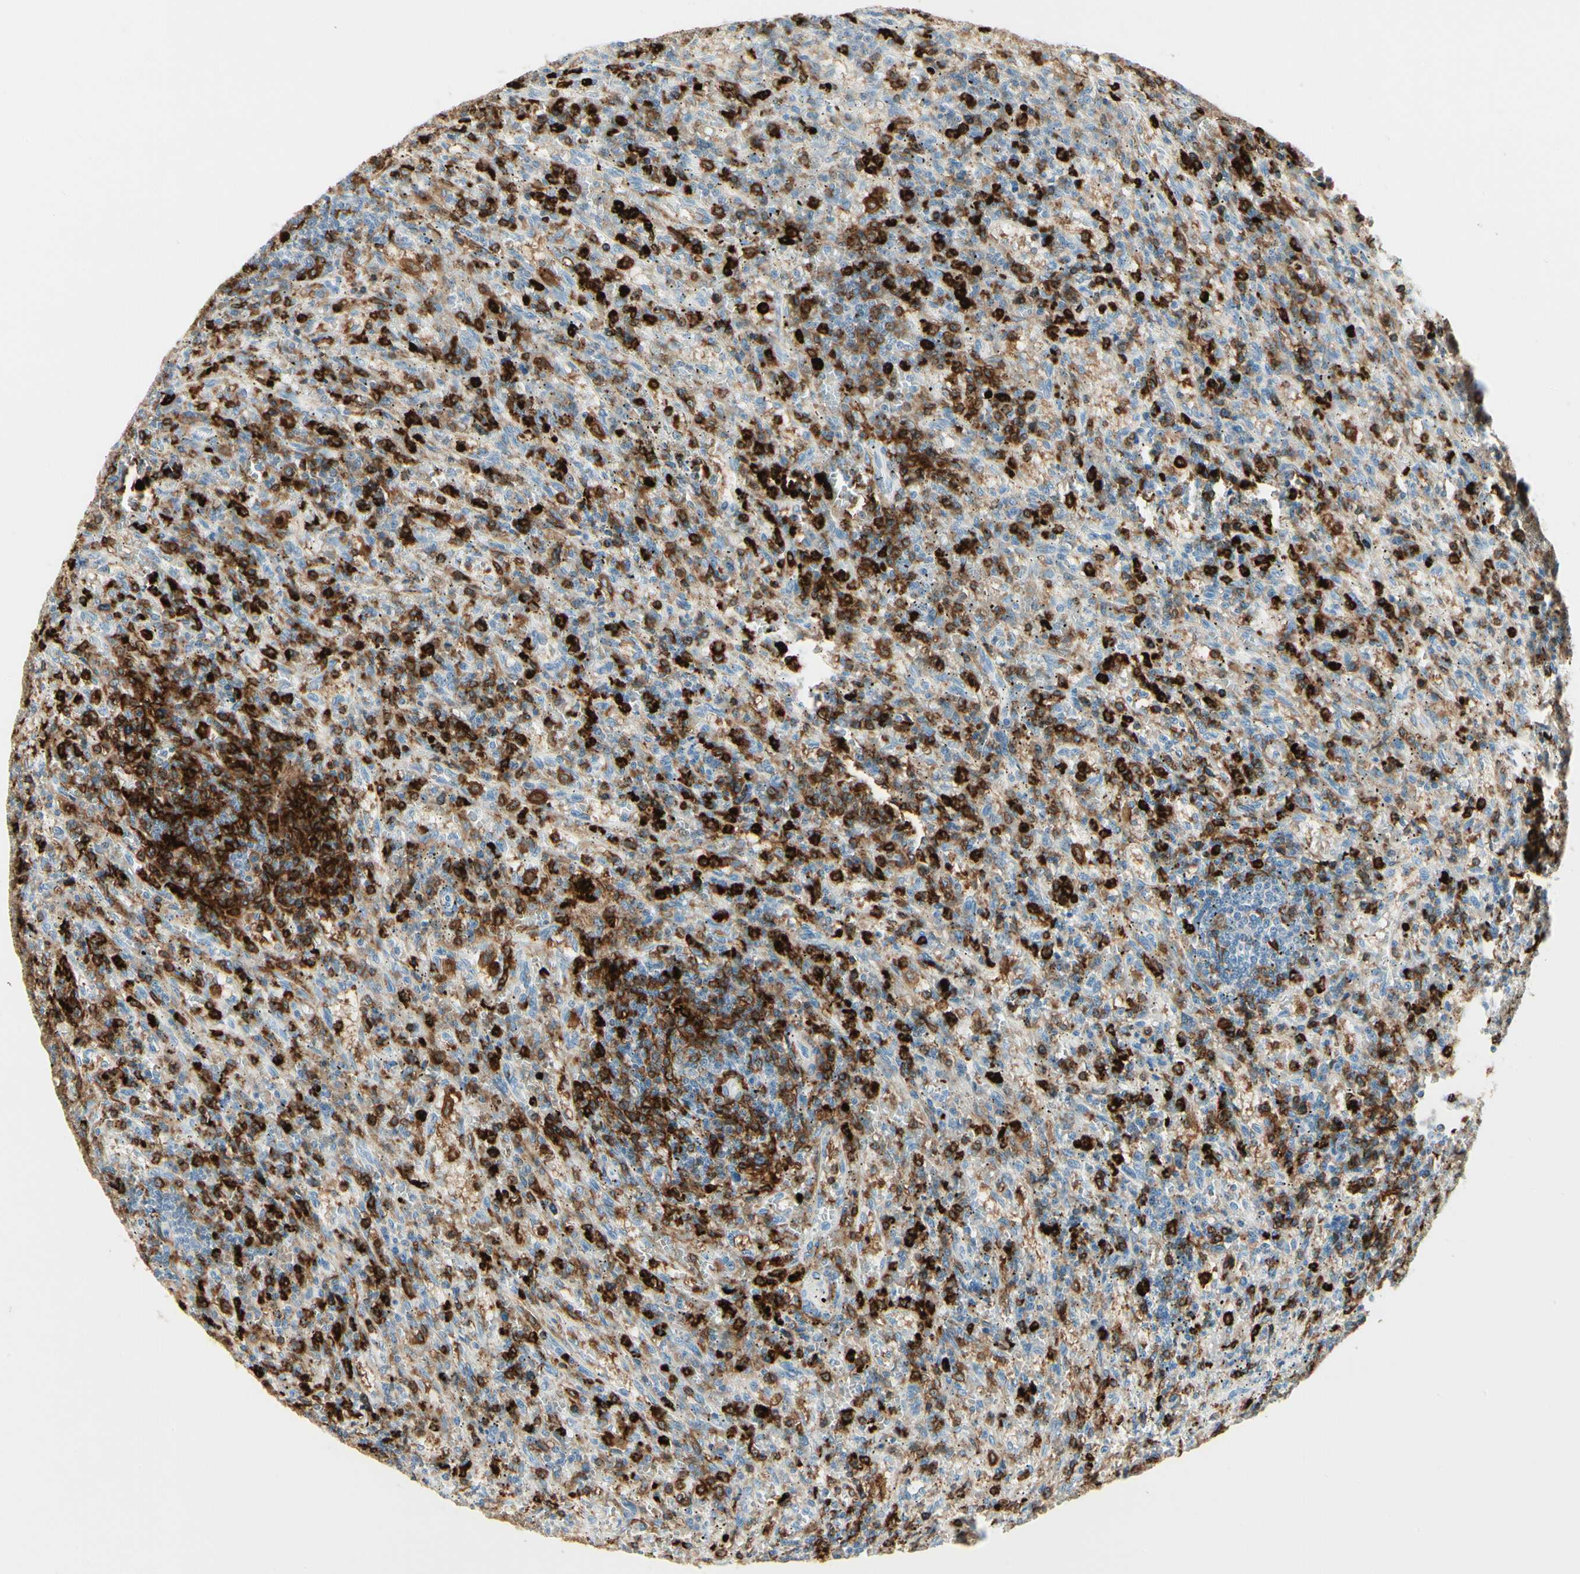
{"staining": {"intensity": "strong", "quantity": "25%-75%", "location": "cytoplasmic/membranous,nuclear"}, "tissue": "lymphoma", "cell_type": "Tumor cells", "image_type": "cancer", "snomed": [{"axis": "morphology", "description": "Malignant lymphoma, non-Hodgkin's type, Low grade"}, {"axis": "topography", "description": "Spleen"}], "caption": "Tumor cells reveal high levels of strong cytoplasmic/membranous and nuclear positivity in approximately 25%-75% of cells in malignant lymphoma, non-Hodgkin's type (low-grade).", "gene": "ITGB2", "patient": {"sex": "male", "age": 76}}